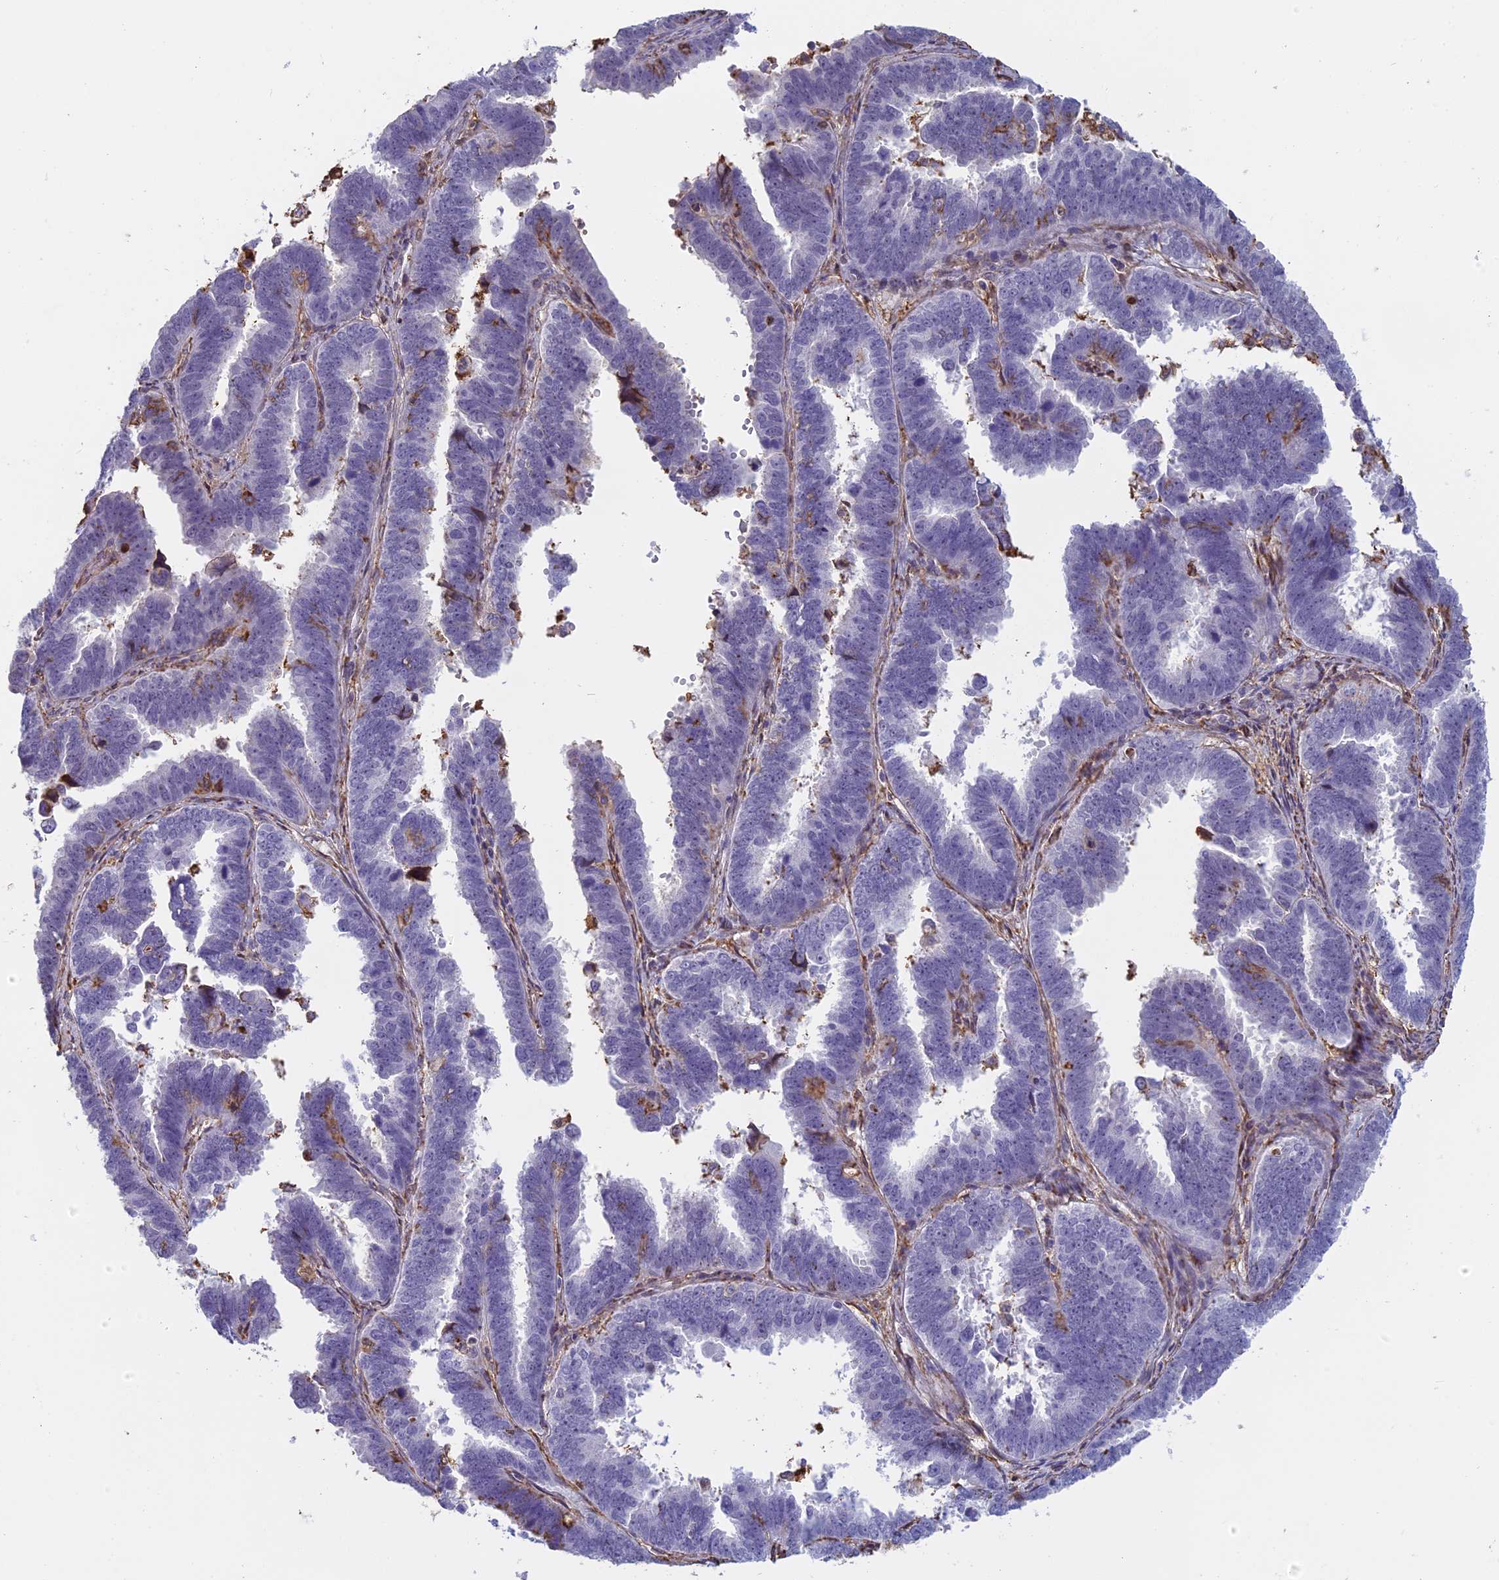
{"staining": {"intensity": "negative", "quantity": "none", "location": "none"}, "tissue": "endometrial cancer", "cell_type": "Tumor cells", "image_type": "cancer", "snomed": [{"axis": "morphology", "description": "Adenocarcinoma, NOS"}, {"axis": "topography", "description": "Endometrium"}], "caption": "A micrograph of endometrial cancer (adenocarcinoma) stained for a protein demonstrates no brown staining in tumor cells.", "gene": "TMEM255B", "patient": {"sex": "female", "age": 75}}